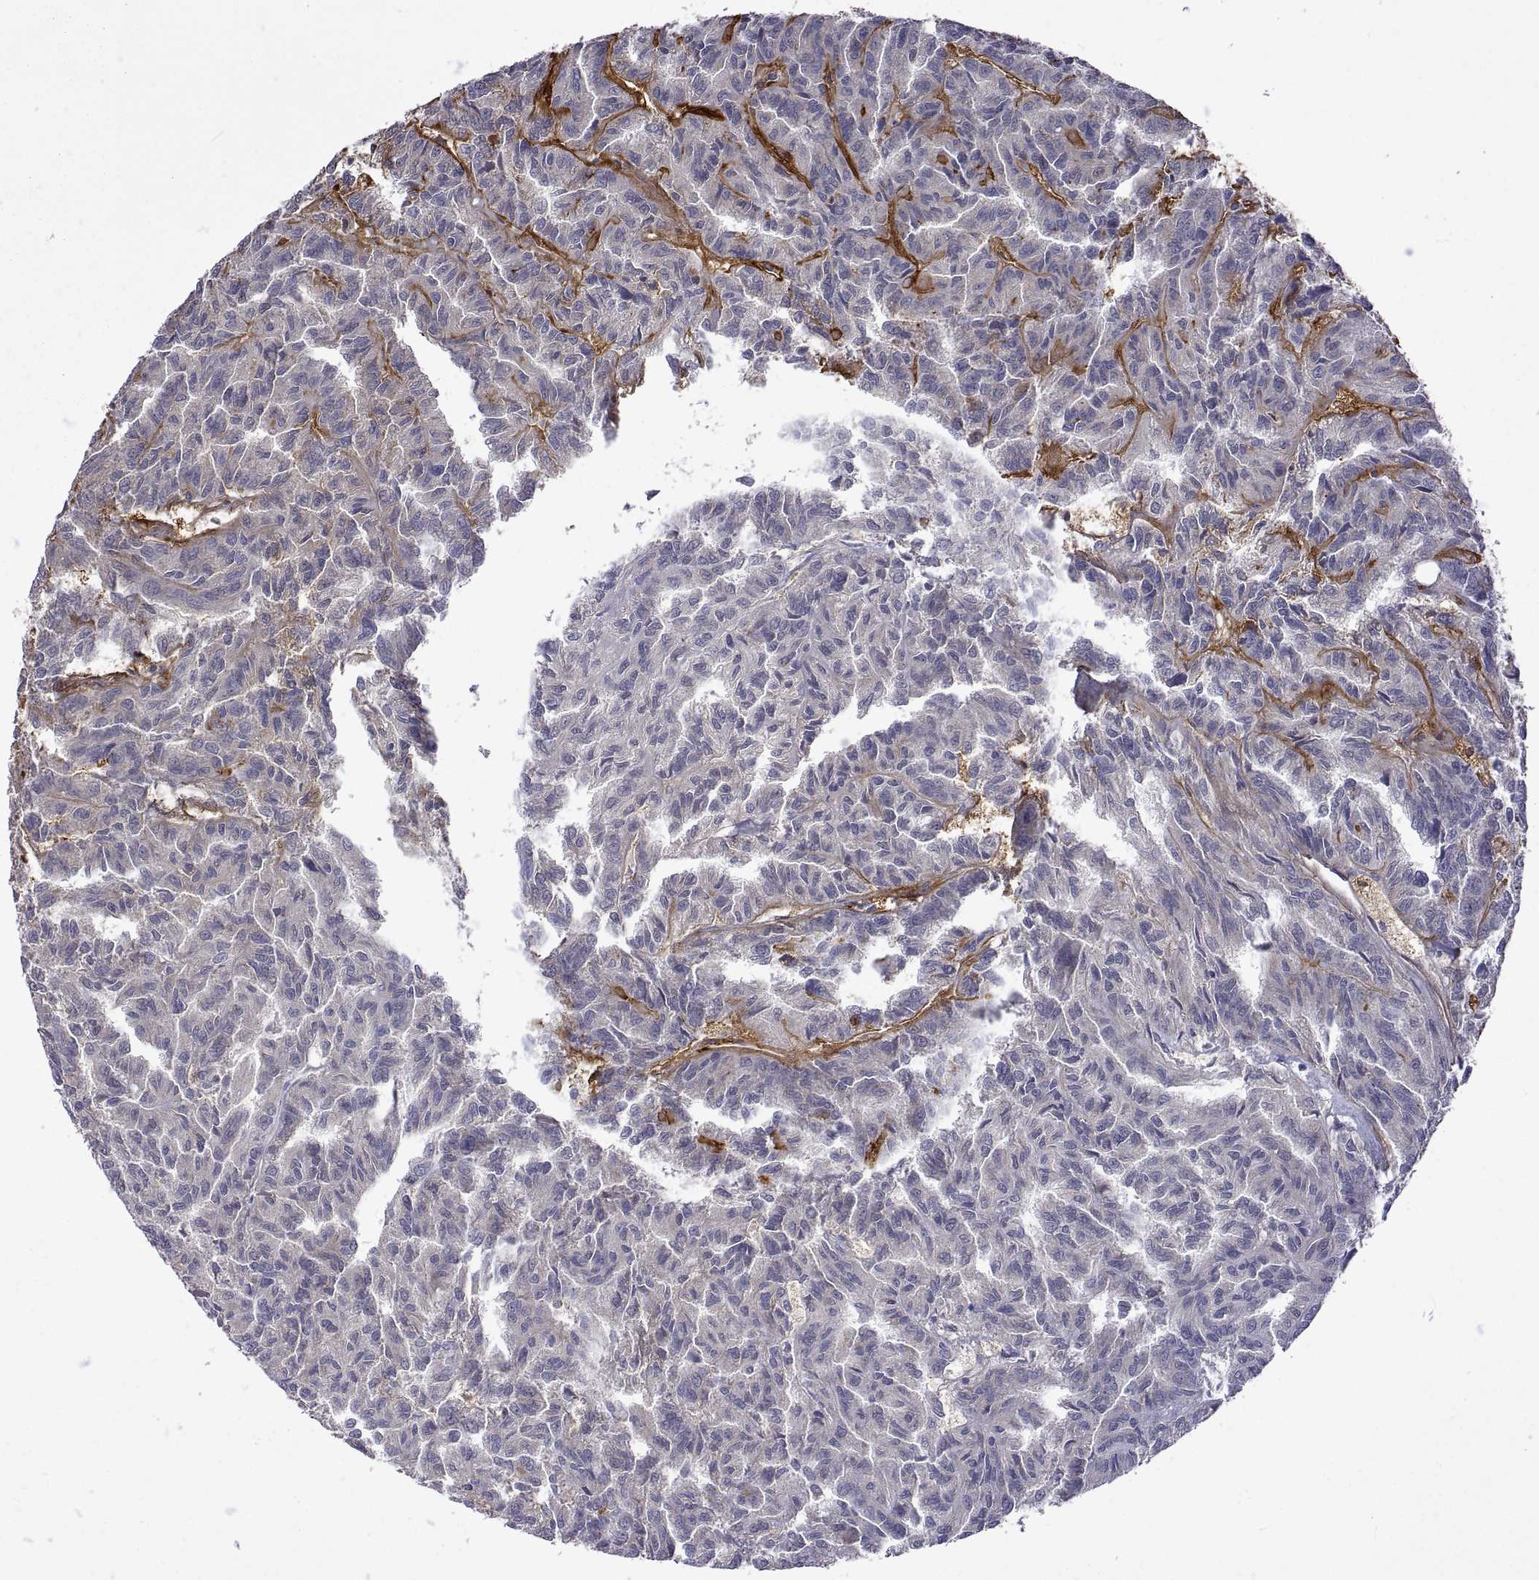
{"staining": {"intensity": "negative", "quantity": "none", "location": "none"}, "tissue": "renal cancer", "cell_type": "Tumor cells", "image_type": "cancer", "snomed": [{"axis": "morphology", "description": "Adenocarcinoma, NOS"}, {"axis": "topography", "description": "Kidney"}], "caption": "The histopathology image reveals no staining of tumor cells in adenocarcinoma (renal).", "gene": "LAMA1", "patient": {"sex": "male", "age": 79}}